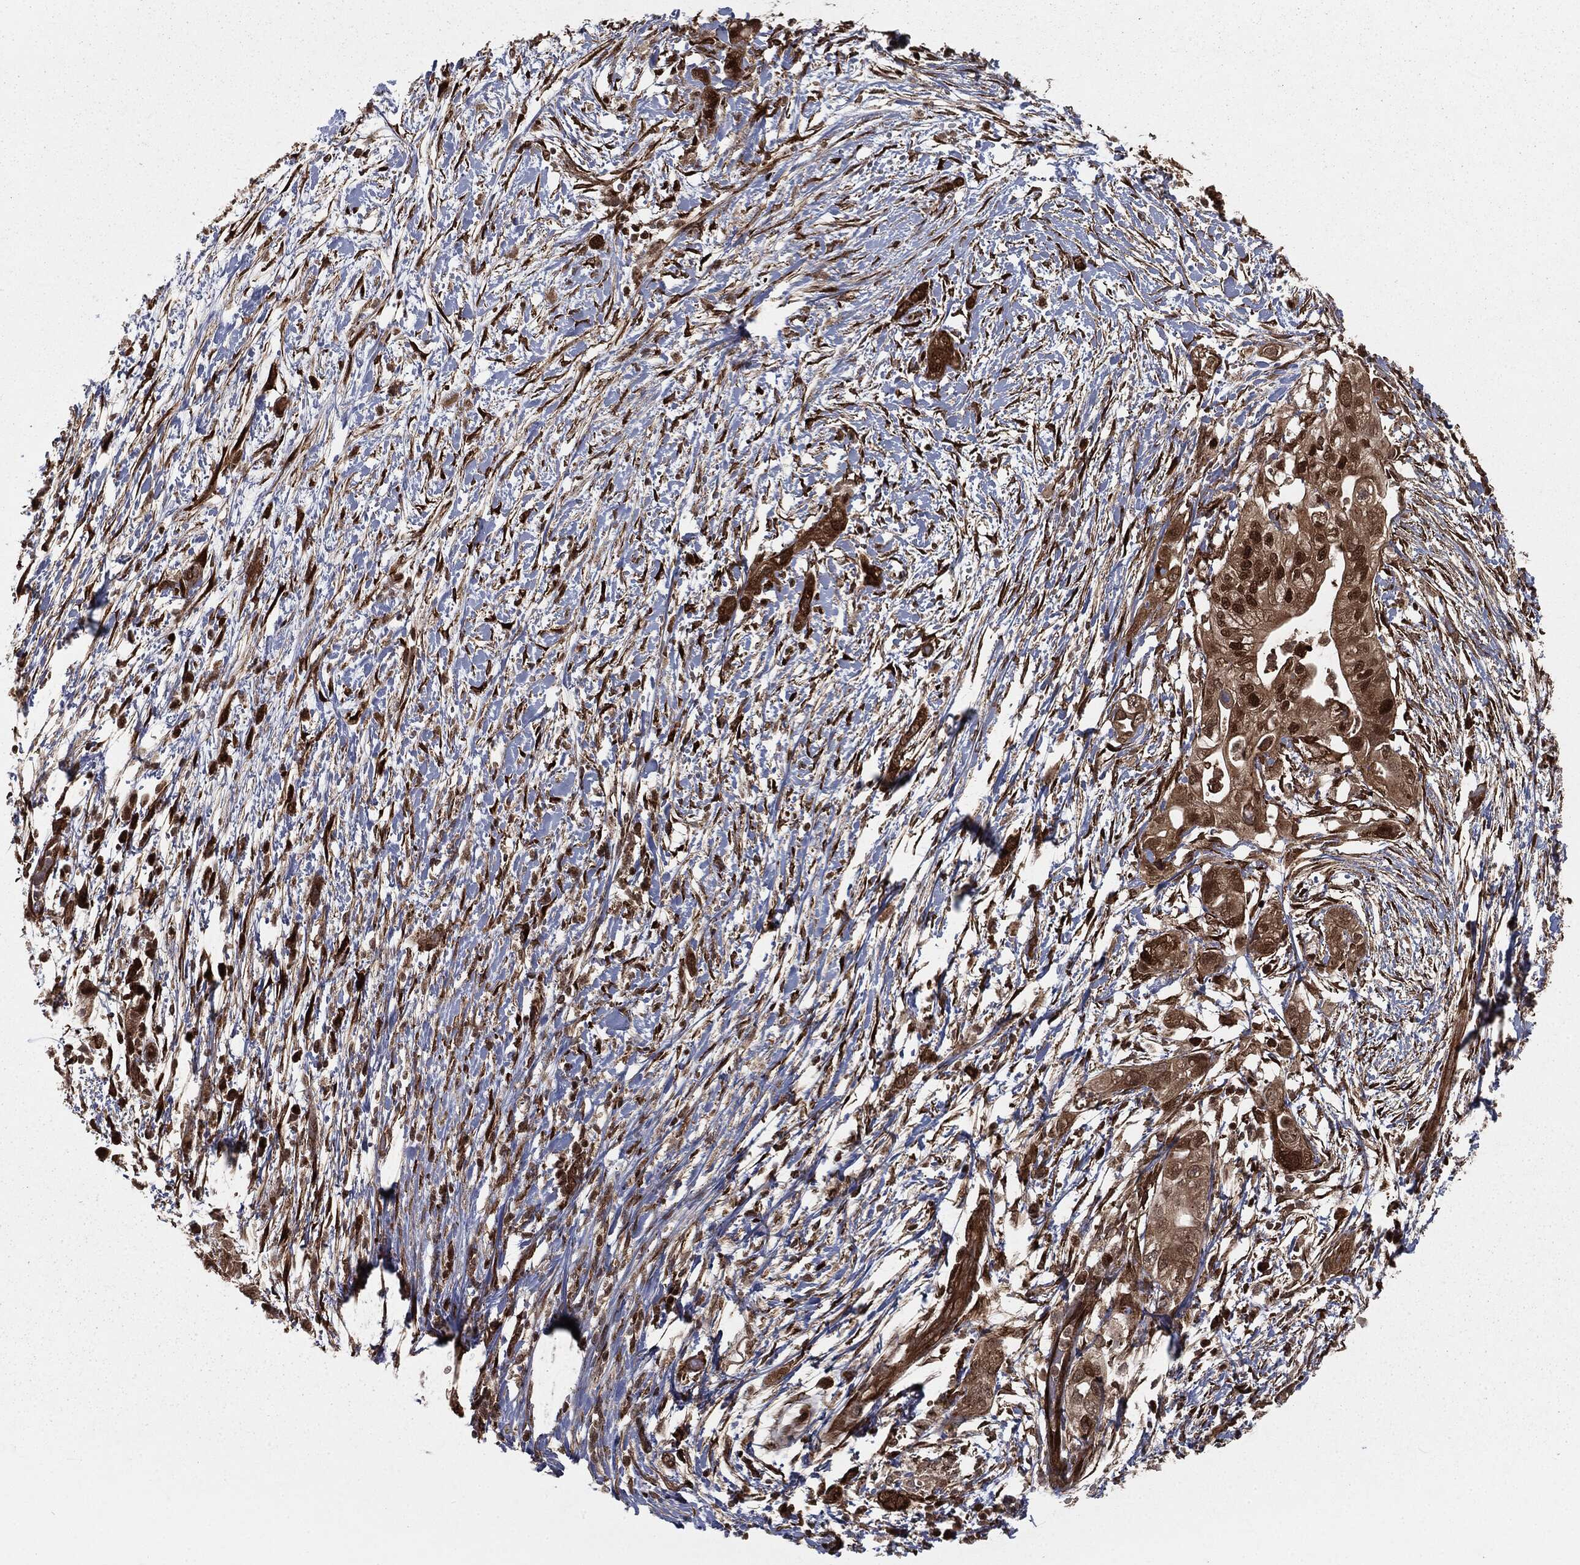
{"staining": {"intensity": "strong", "quantity": "25%-75%", "location": "cytoplasmic/membranous,nuclear"}, "tissue": "pancreatic cancer", "cell_type": "Tumor cells", "image_type": "cancer", "snomed": [{"axis": "morphology", "description": "Adenocarcinoma, NOS"}, {"axis": "topography", "description": "Pancreas"}], "caption": "Strong cytoplasmic/membranous and nuclear protein expression is present in approximately 25%-75% of tumor cells in pancreatic cancer (adenocarcinoma).", "gene": "RANBP9", "patient": {"sex": "female", "age": 72}}